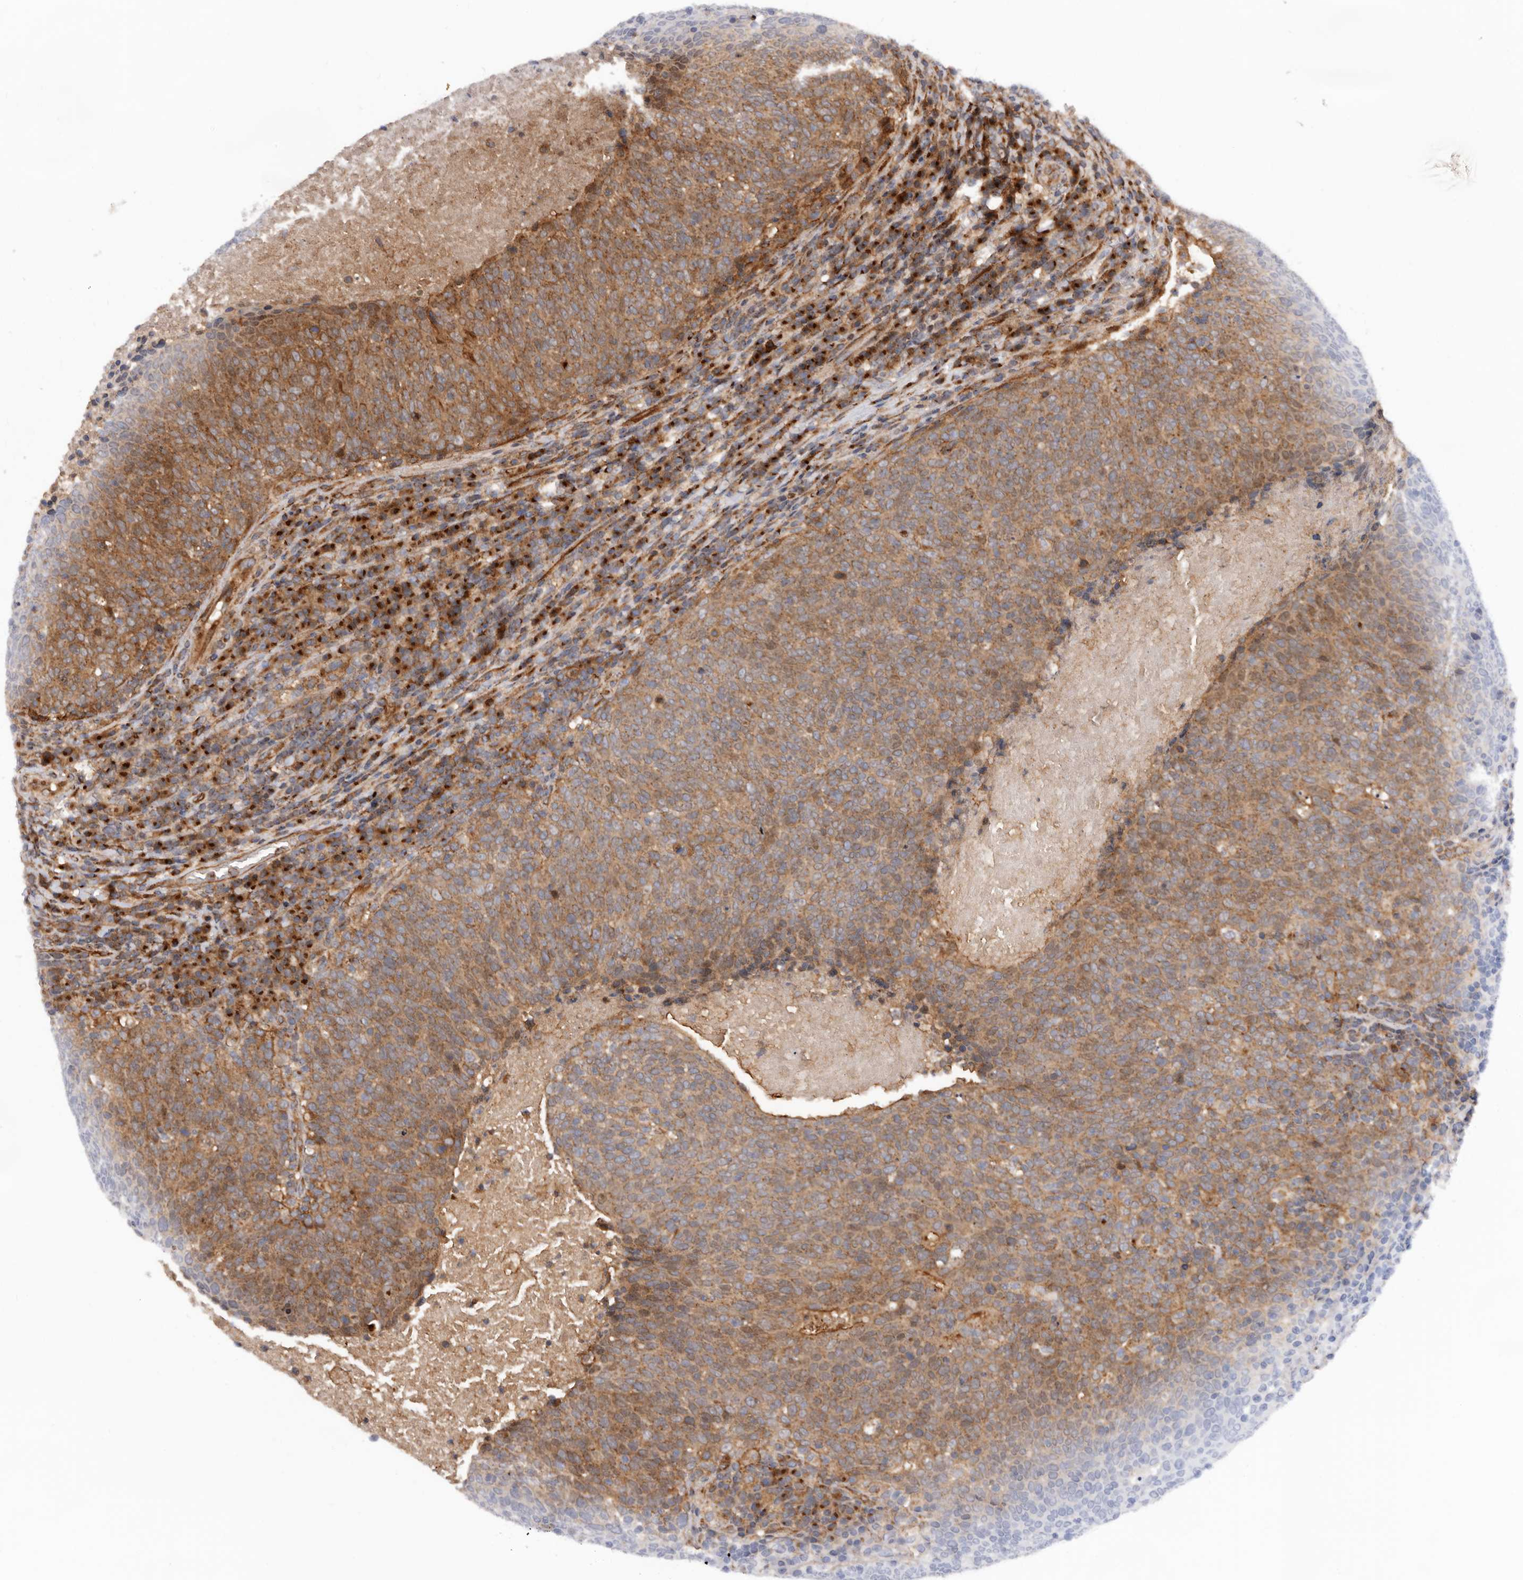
{"staining": {"intensity": "strong", "quantity": "25%-75%", "location": "cytoplasmic/membranous"}, "tissue": "head and neck cancer", "cell_type": "Tumor cells", "image_type": "cancer", "snomed": [{"axis": "morphology", "description": "Squamous cell carcinoma, NOS"}, {"axis": "morphology", "description": "Squamous cell carcinoma, metastatic, NOS"}, {"axis": "topography", "description": "Lymph node"}, {"axis": "topography", "description": "Head-Neck"}], "caption": "Brown immunohistochemical staining in head and neck cancer (metastatic squamous cell carcinoma) reveals strong cytoplasmic/membranous staining in approximately 25%-75% of tumor cells.", "gene": "GPR27", "patient": {"sex": "male", "age": 62}}